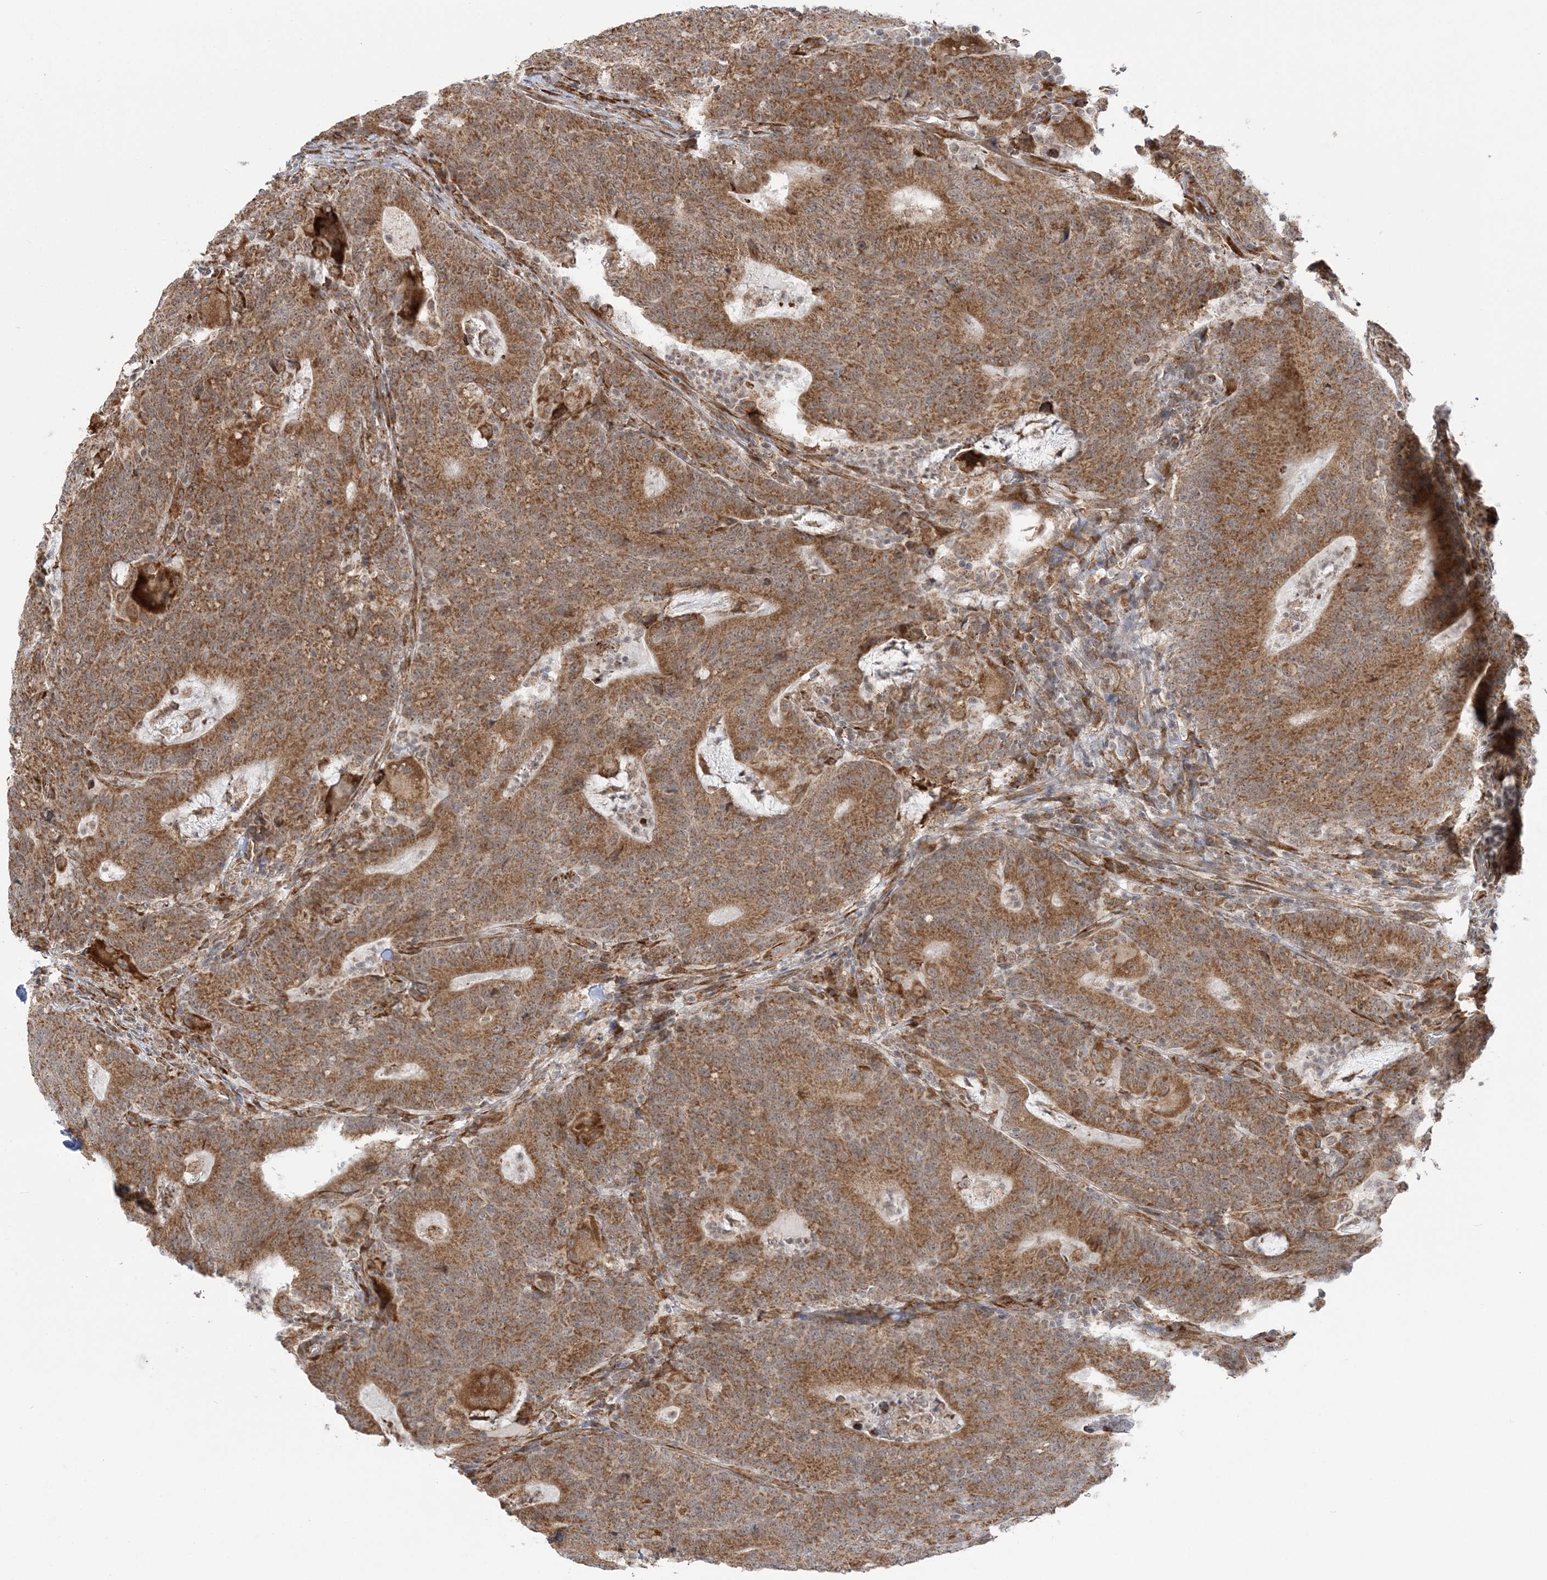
{"staining": {"intensity": "moderate", "quantity": ">75%", "location": "cytoplasmic/membranous"}, "tissue": "colorectal cancer", "cell_type": "Tumor cells", "image_type": "cancer", "snomed": [{"axis": "morphology", "description": "Normal tissue, NOS"}, {"axis": "morphology", "description": "Adenocarcinoma, NOS"}, {"axis": "topography", "description": "Colon"}], "caption": "Protein positivity by IHC reveals moderate cytoplasmic/membranous staining in approximately >75% of tumor cells in adenocarcinoma (colorectal).", "gene": "MRPL47", "patient": {"sex": "female", "age": 75}}